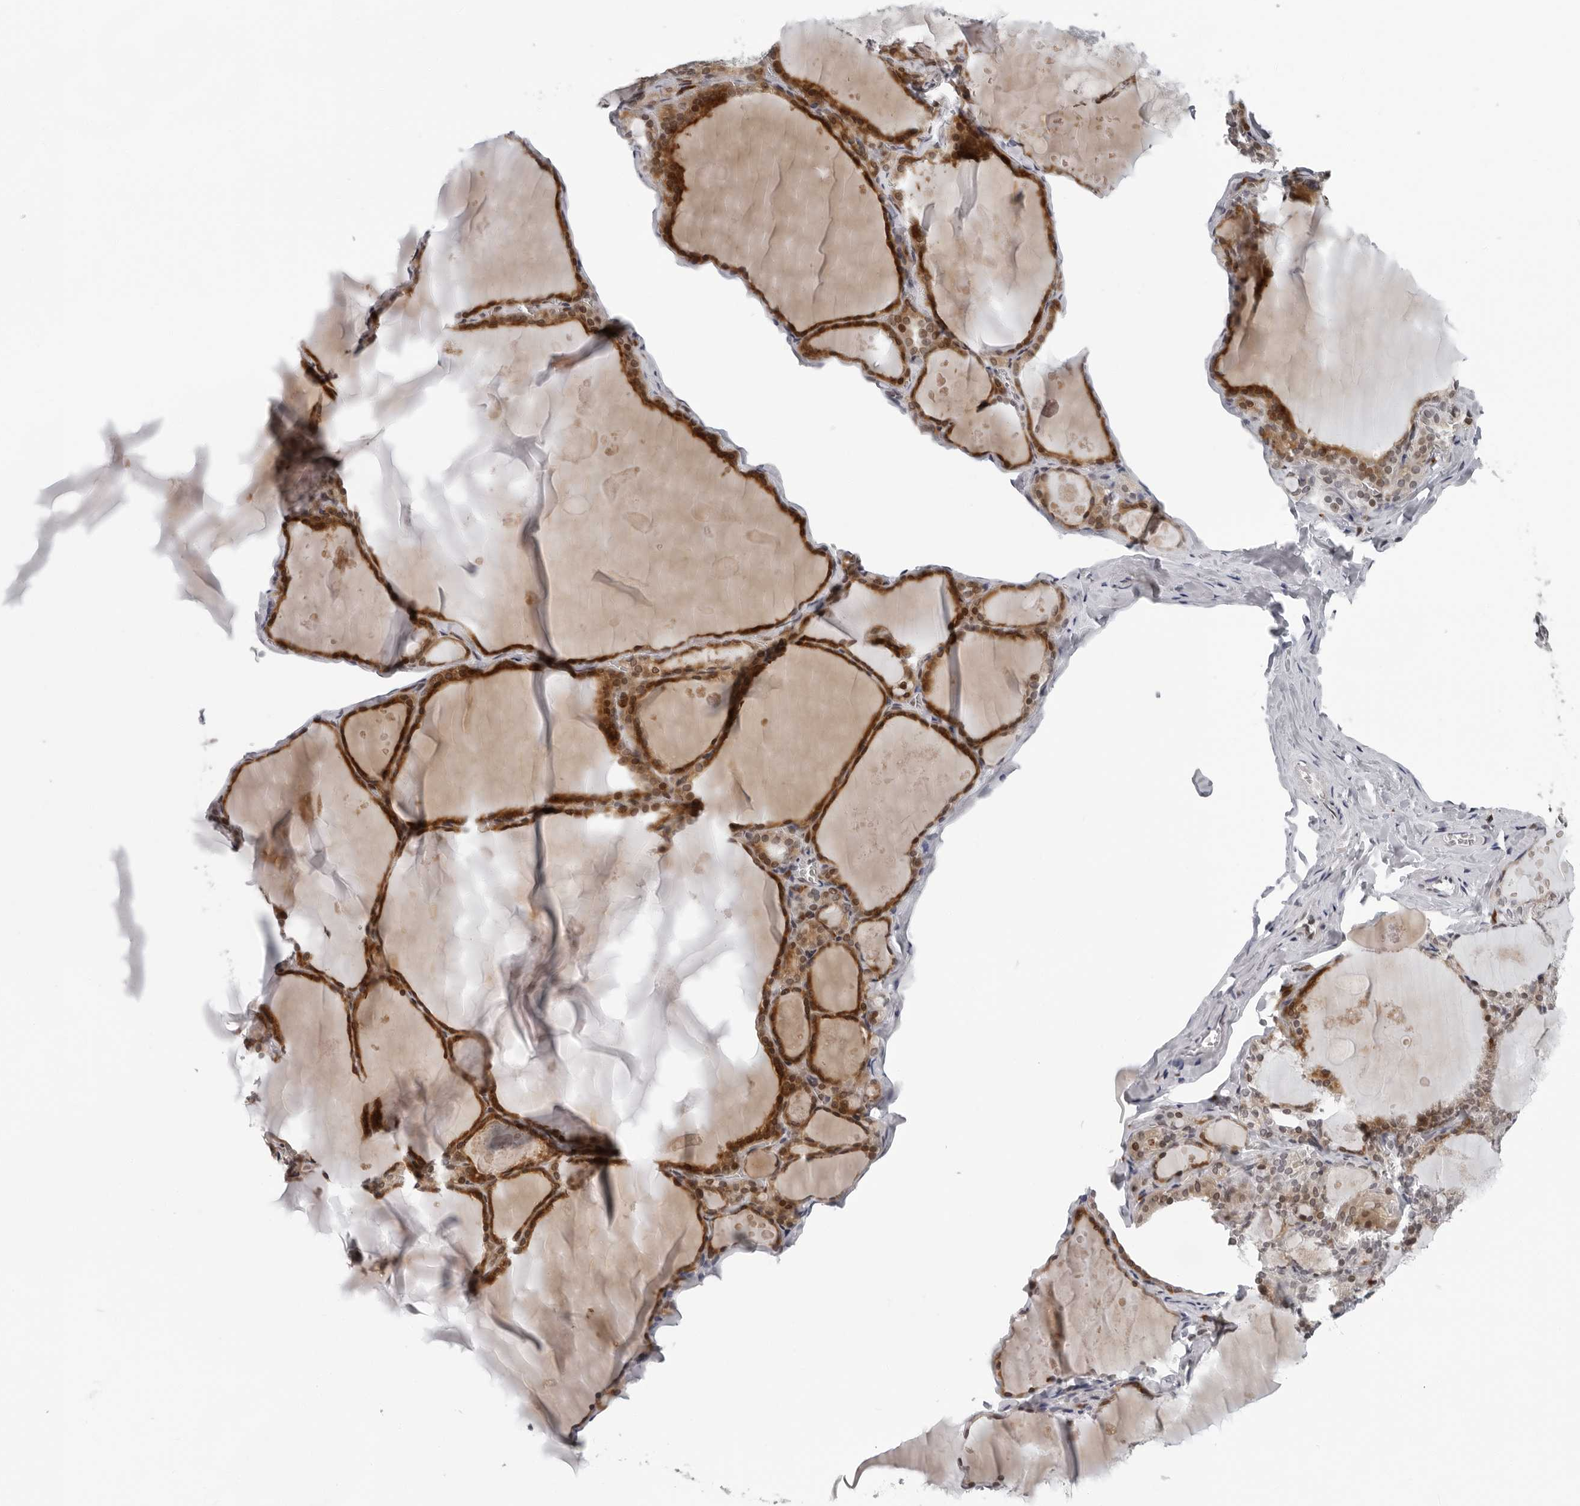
{"staining": {"intensity": "strong", "quantity": ">75%", "location": "cytoplasmic/membranous,nuclear"}, "tissue": "thyroid gland", "cell_type": "Glandular cells", "image_type": "normal", "snomed": [{"axis": "morphology", "description": "Normal tissue, NOS"}, {"axis": "topography", "description": "Thyroid gland"}], "caption": "Immunohistochemical staining of normal thyroid gland exhibits high levels of strong cytoplasmic/membranous,nuclear staining in approximately >75% of glandular cells. (DAB IHC with brightfield microscopy, high magnification).", "gene": "PIP4K2C", "patient": {"sex": "male", "age": 56}}